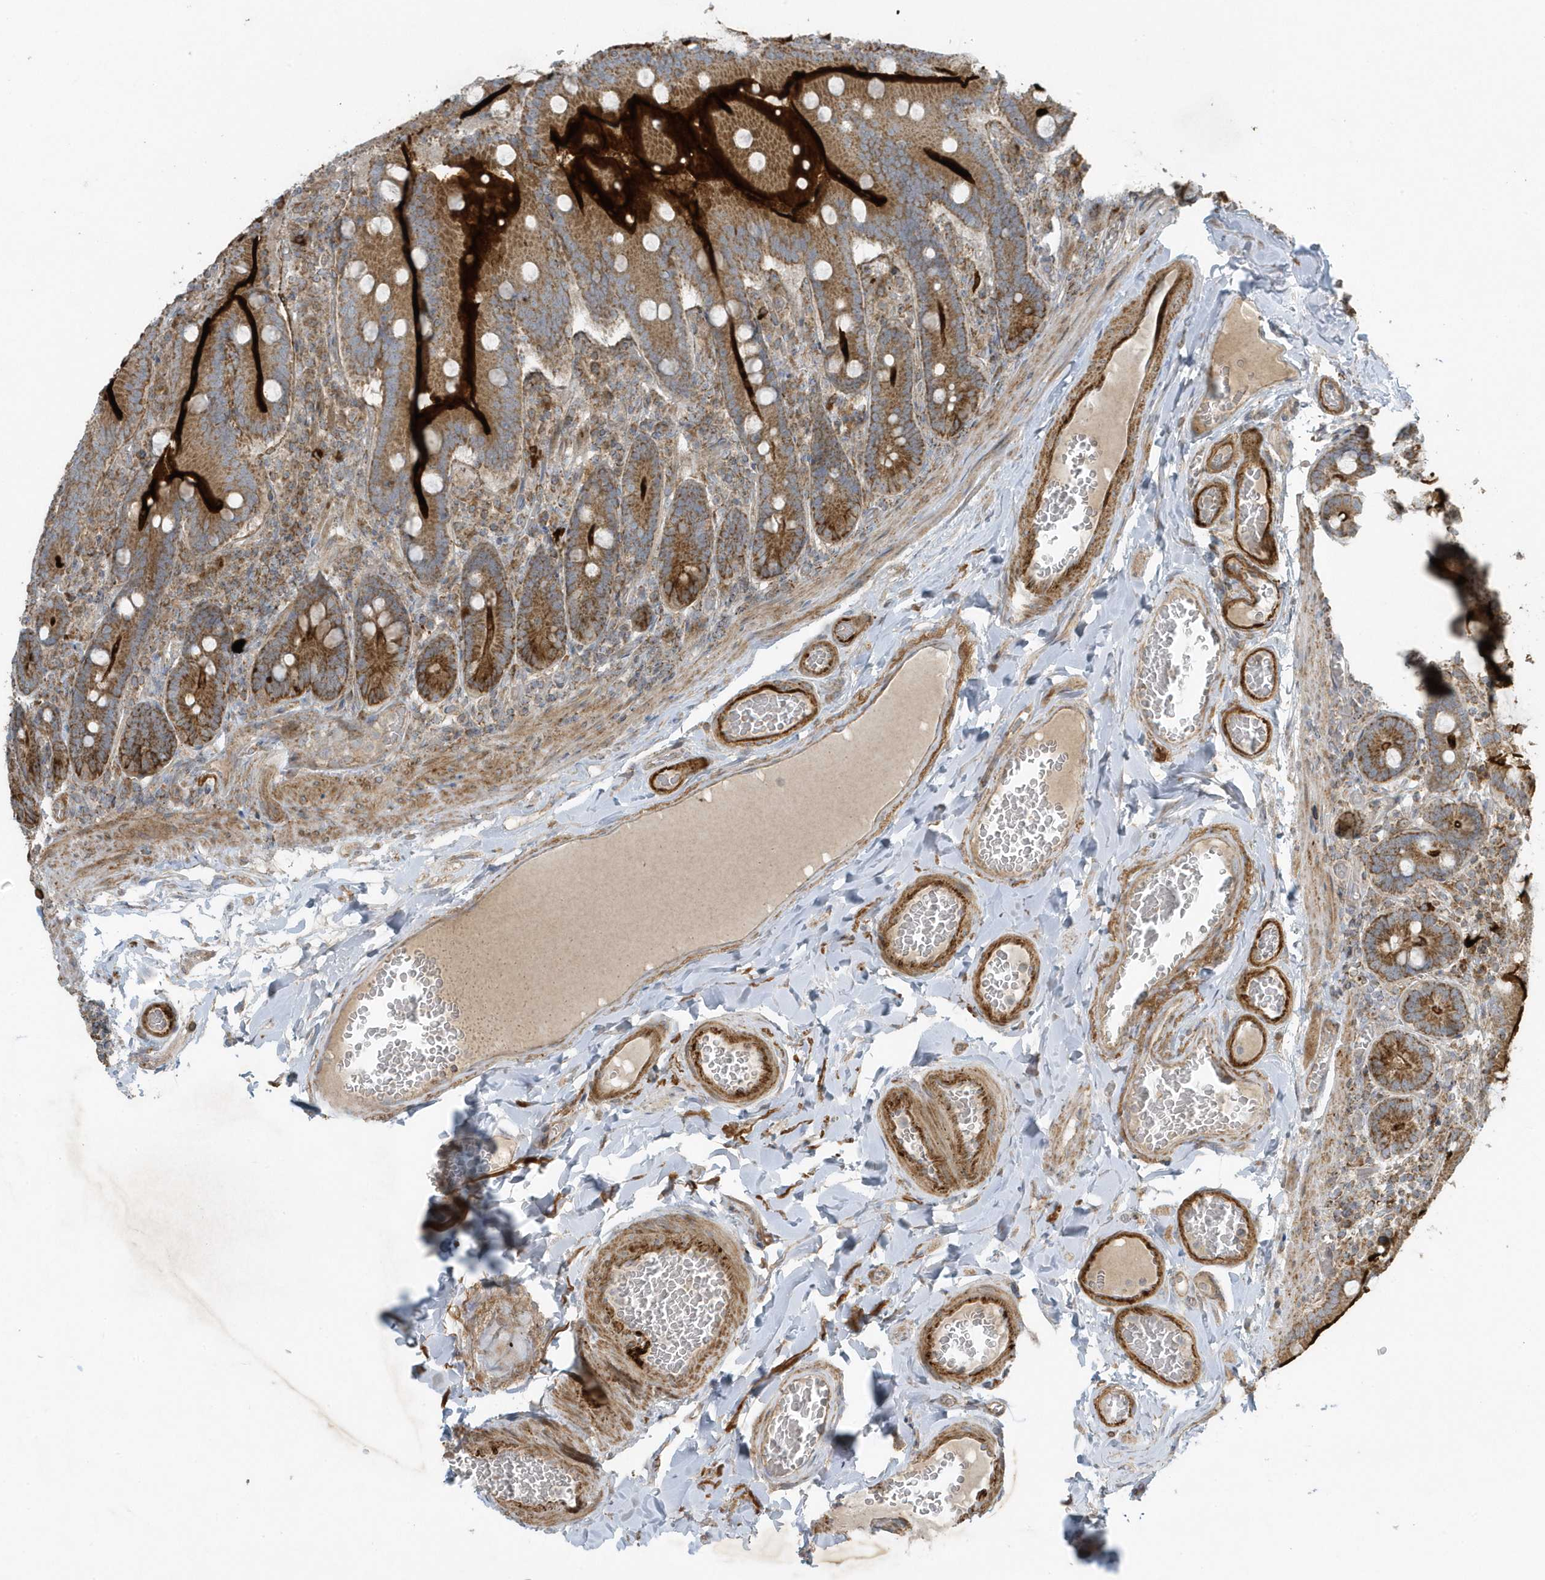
{"staining": {"intensity": "strong", "quantity": ">75%", "location": "cytoplasmic/membranous"}, "tissue": "duodenum", "cell_type": "Glandular cells", "image_type": "normal", "snomed": [{"axis": "morphology", "description": "Normal tissue, NOS"}, {"axis": "topography", "description": "Duodenum"}], "caption": "Immunohistochemical staining of unremarkable duodenum exhibits strong cytoplasmic/membranous protein expression in about >75% of glandular cells.", "gene": "SLC38A2", "patient": {"sex": "female", "age": 62}}